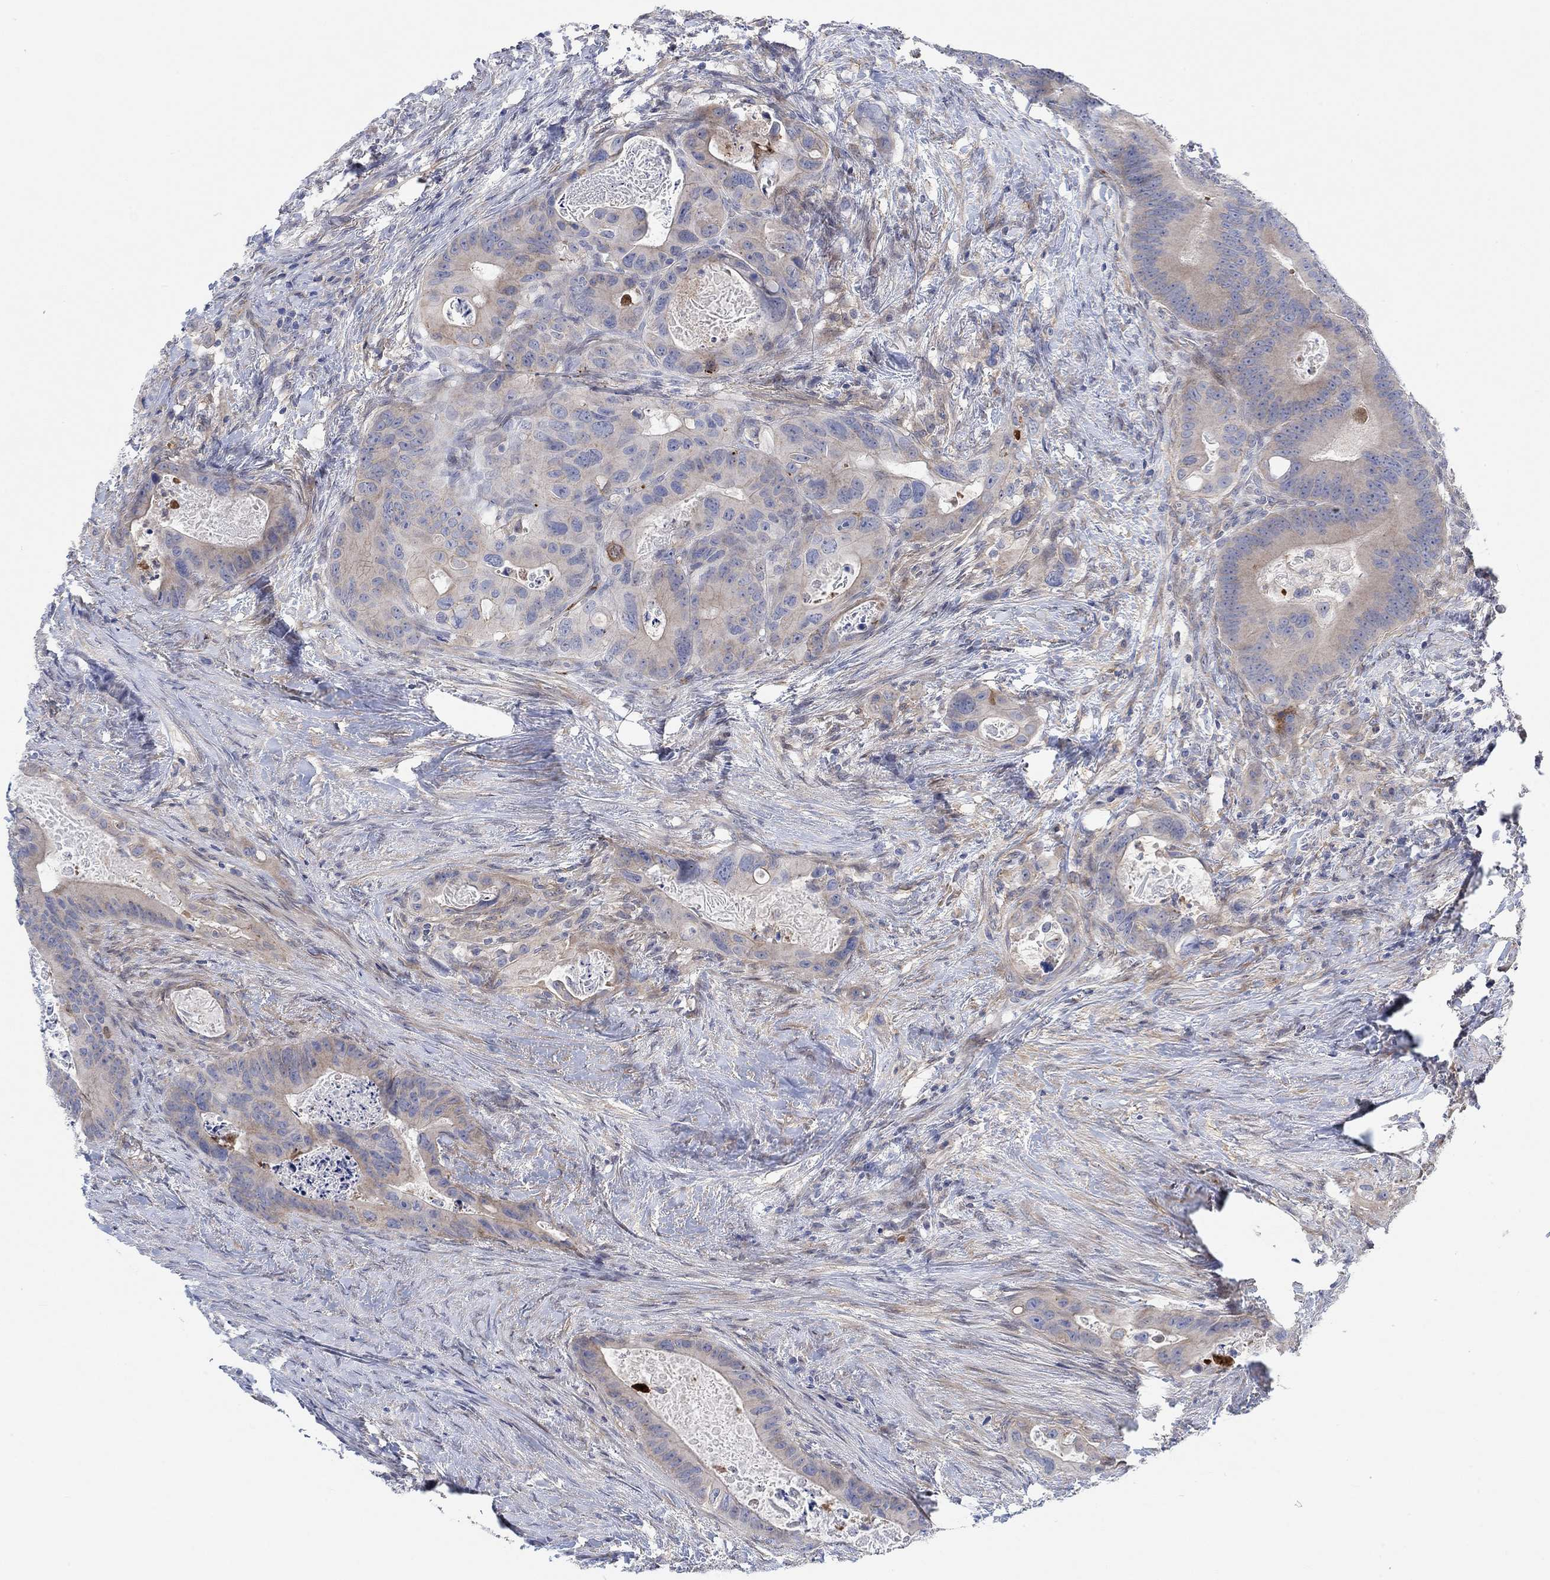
{"staining": {"intensity": "weak", "quantity": "<25%", "location": "cytoplasmic/membranous"}, "tissue": "colorectal cancer", "cell_type": "Tumor cells", "image_type": "cancer", "snomed": [{"axis": "morphology", "description": "Adenocarcinoma, NOS"}, {"axis": "topography", "description": "Rectum"}], "caption": "This is an IHC photomicrograph of colorectal adenocarcinoma. There is no positivity in tumor cells.", "gene": "PMFBP1", "patient": {"sex": "male", "age": 64}}